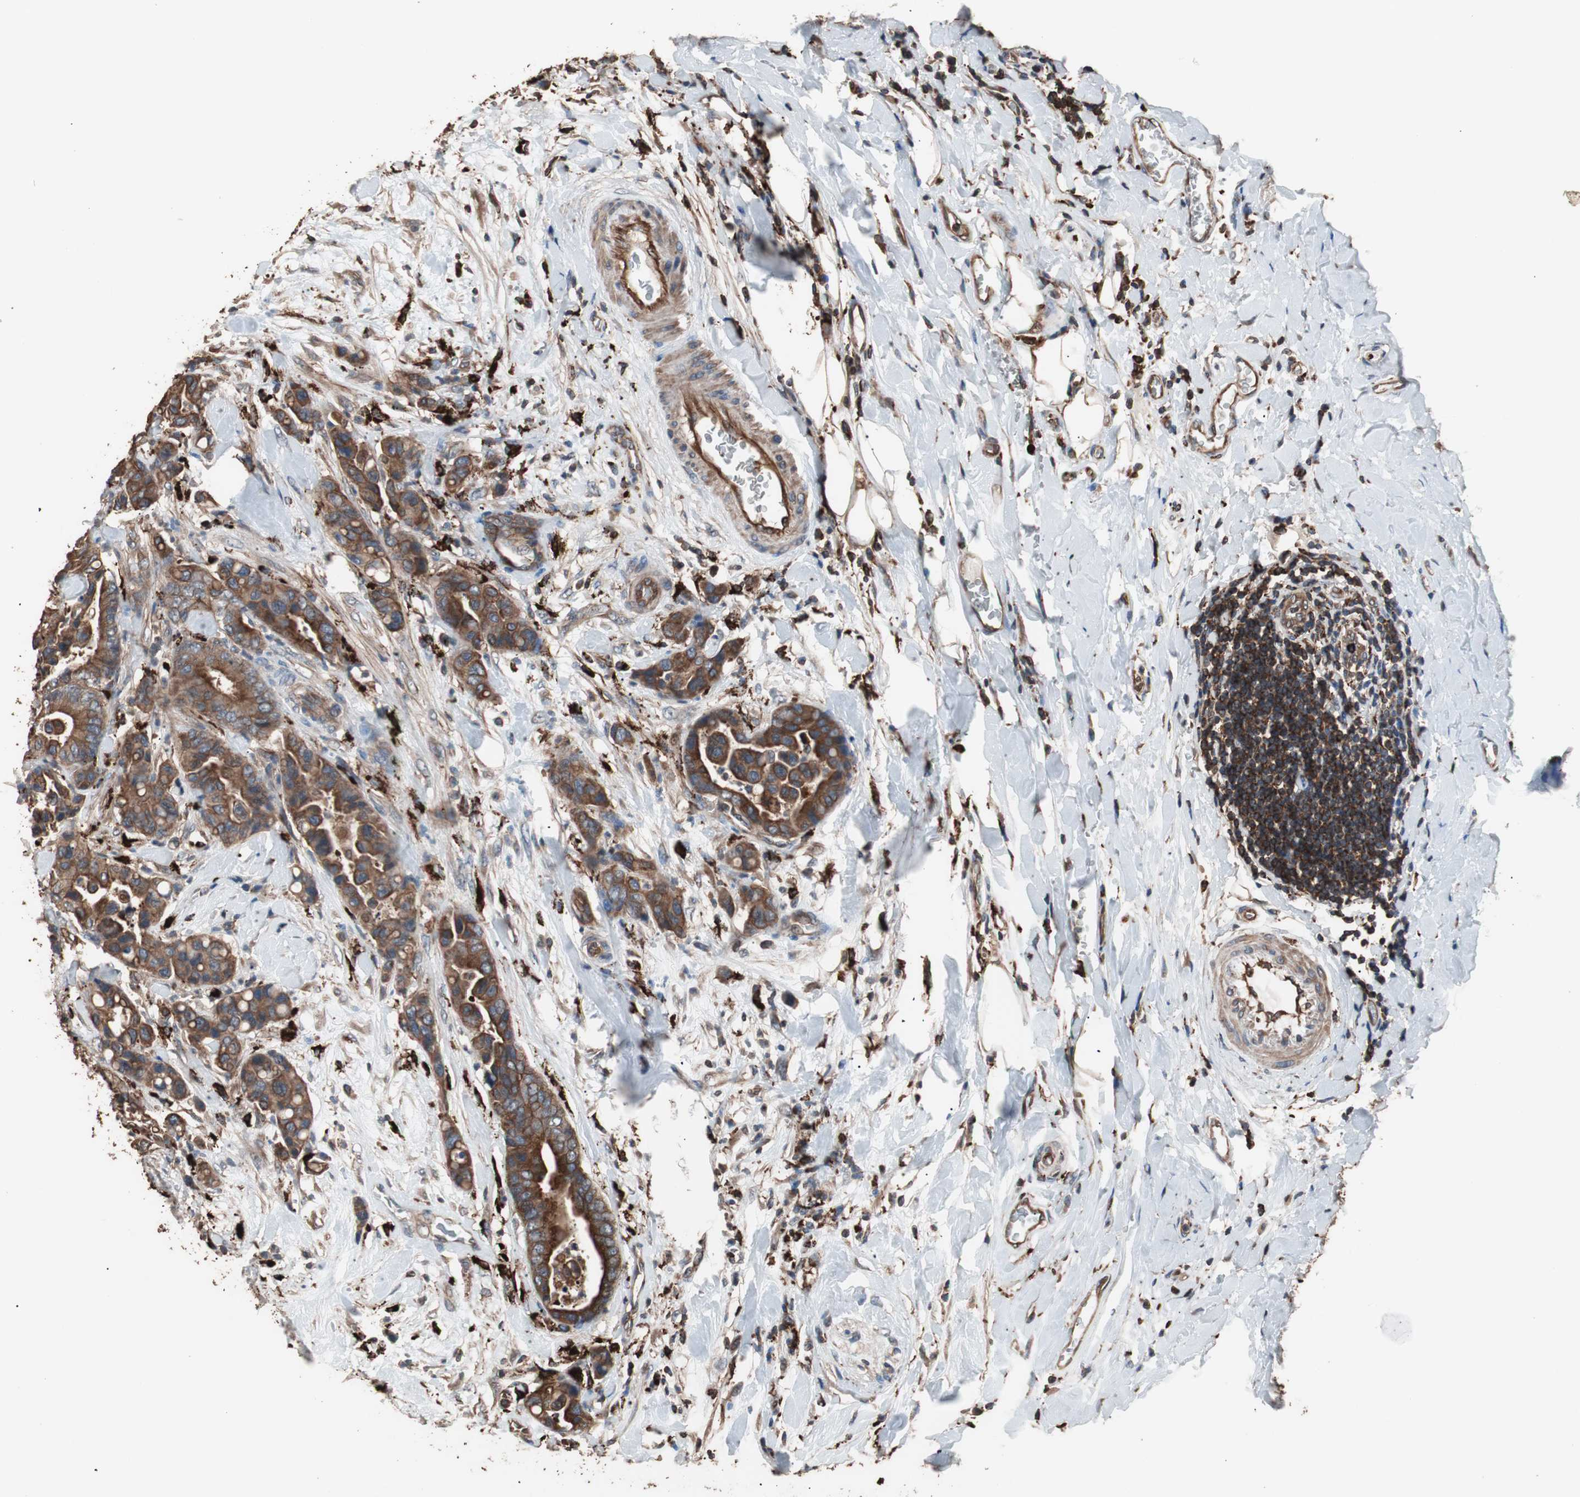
{"staining": {"intensity": "strong", "quantity": ">75%", "location": "cytoplasmic/membranous"}, "tissue": "colorectal cancer", "cell_type": "Tumor cells", "image_type": "cancer", "snomed": [{"axis": "morphology", "description": "Normal tissue, NOS"}, {"axis": "morphology", "description": "Adenocarcinoma, NOS"}, {"axis": "topography", "description": "Colon"}], "caption": "Colorectal cancer (adenocarcinoma) stained with DAB (3,3'-diaminobenzidine) immunohistochemistry displays high levels of strong cytoplasmic/membranous staining in approximately >75% of tumor cells. Using DAB (3,3'-diaminobenzidine) (brown) and hematoxylin (blue) stains, captured at high magnification using brightfield microscopy.", "gene": "CCT3", "patient": {"sex": "male", "age": 82}}